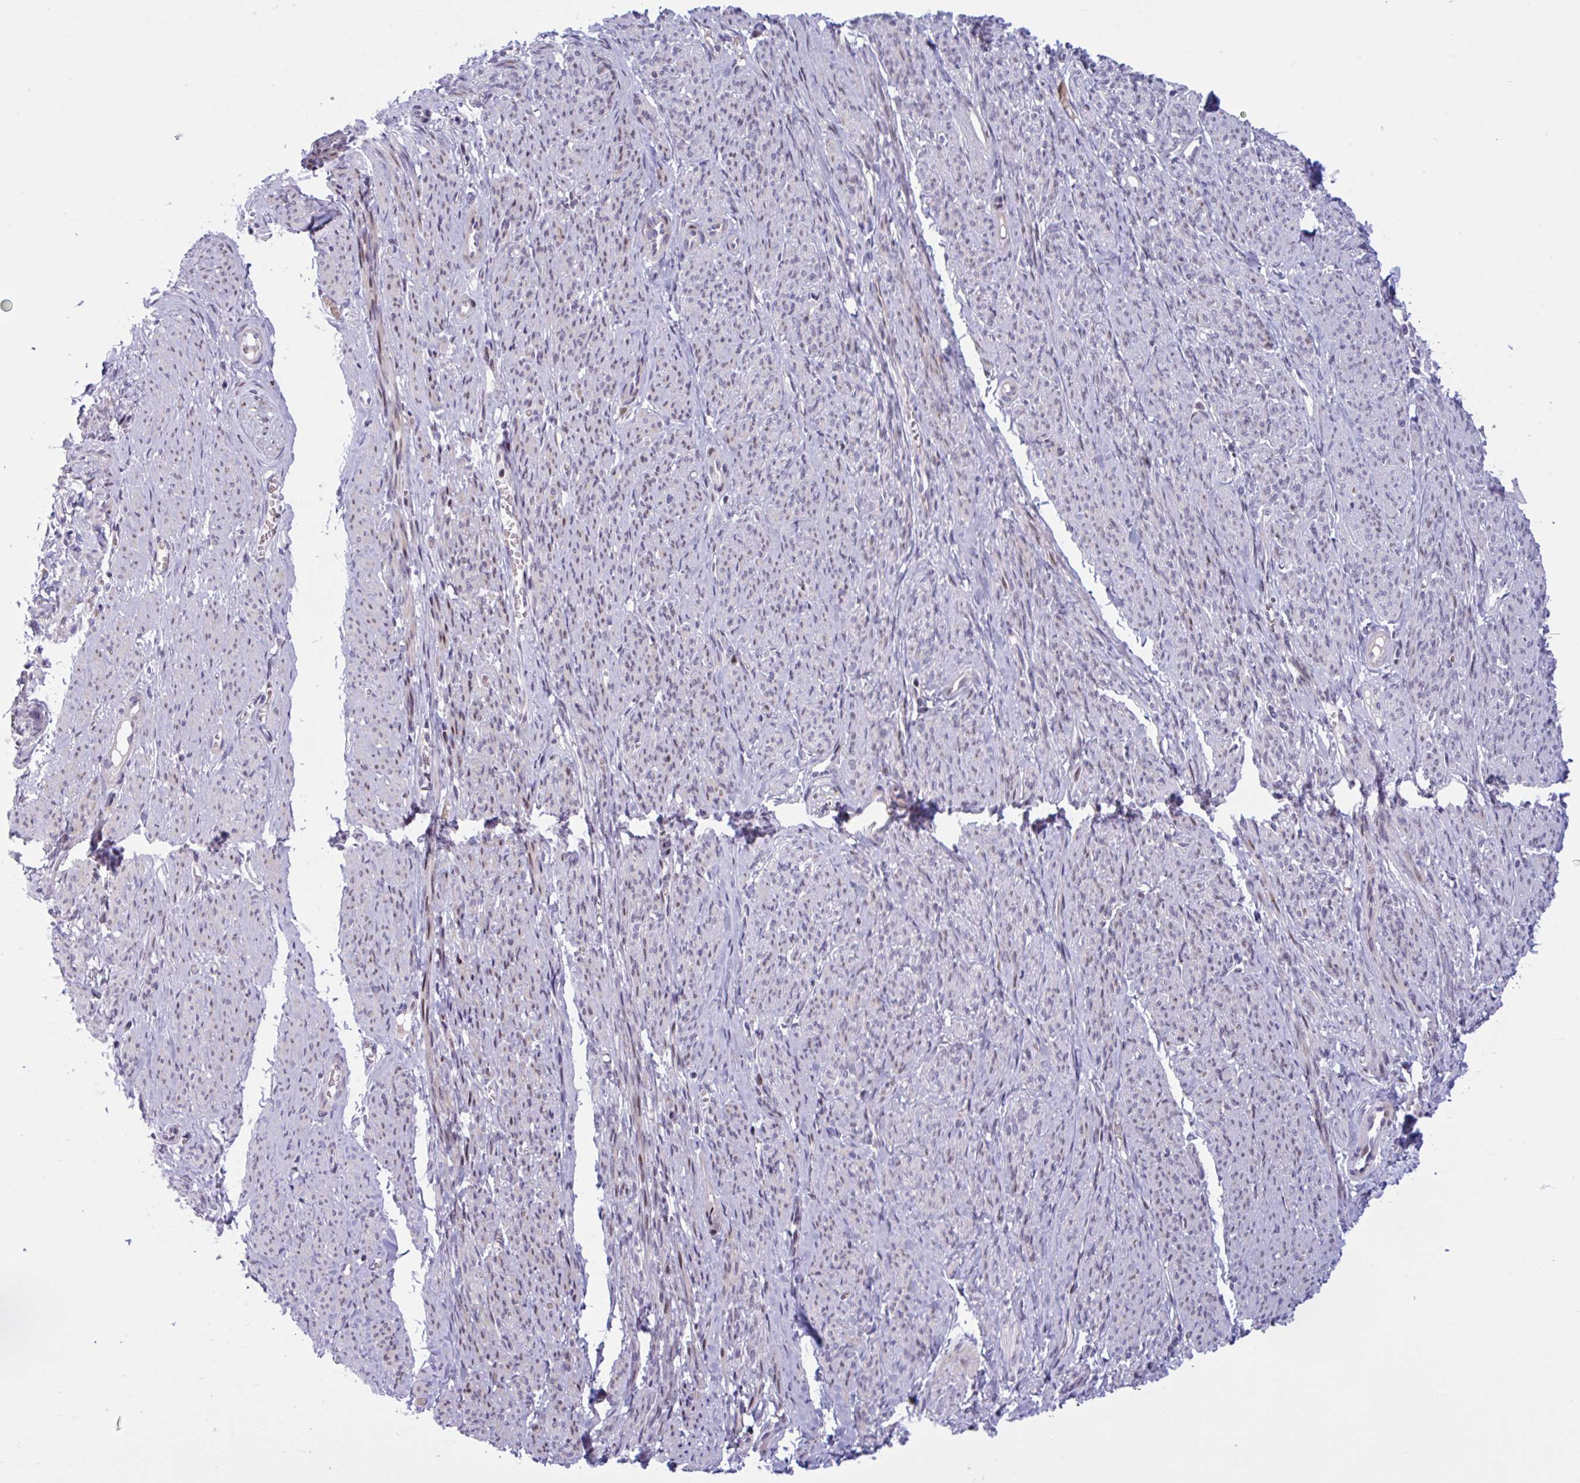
{"staining": {"intensity": "moderate", "quantity": "<25%", "location": "nuclear"}, "tissue": "smooth muscle", "cell_type": "Smooth muscle cells", "image_type": "normal", "snomed": [{"axis": "morphology", "description": "Normal tissue, NOS"}, {"axis": "topography", "description": "Smooth muscle"}], "caption": "Immunohistochemical staining of normal smooth muscle shows moderate nuclear protein positivity in about <25% of smooth muscle cells.", "gene": "RBL1", "patient": {"sex": "female", "age": 65}}